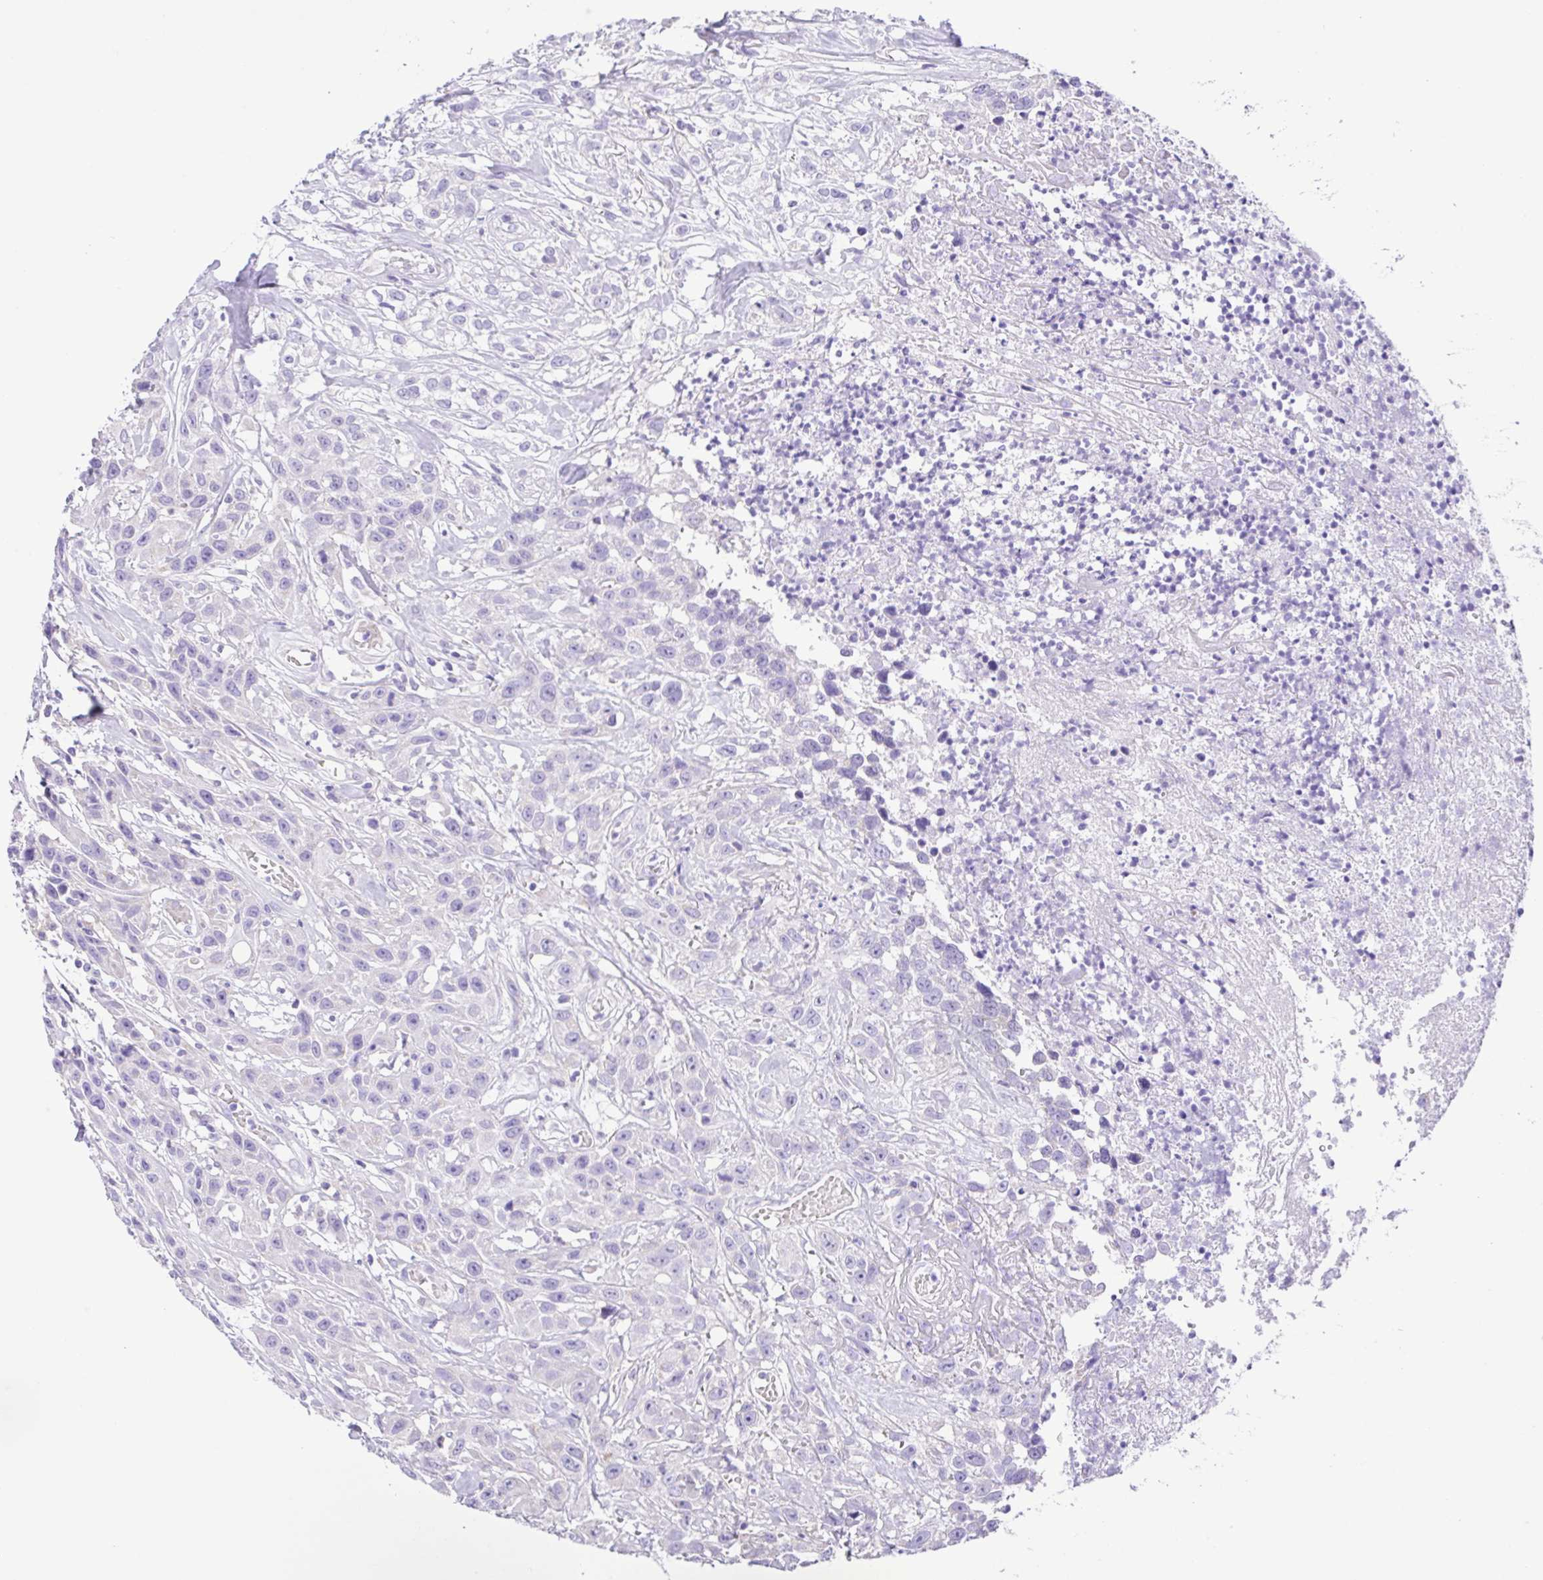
{"staining": {"intensity": "negative", "quantity": "none", "location": "none"}, "tissue": "head and neck cancer", "cell_type": "Tumor cells", "image_type": "cancer", "snomed": [{"axis": "morphology", "description": "Squamous cell carcinoma, NOS"}, {"axis": "topography", "description": "Head-Neck"}], "caption": "Immunohistochemistry photomicrograph of neoplastic tissue: human head and neck cancer (squamous cell carcinoma) stained with DAB (3,3'-diaminobenzidine) displays no significant protein expression in tumor cells.", "gene": "CD72", "patient": {"sex": "male", "age": 57}}